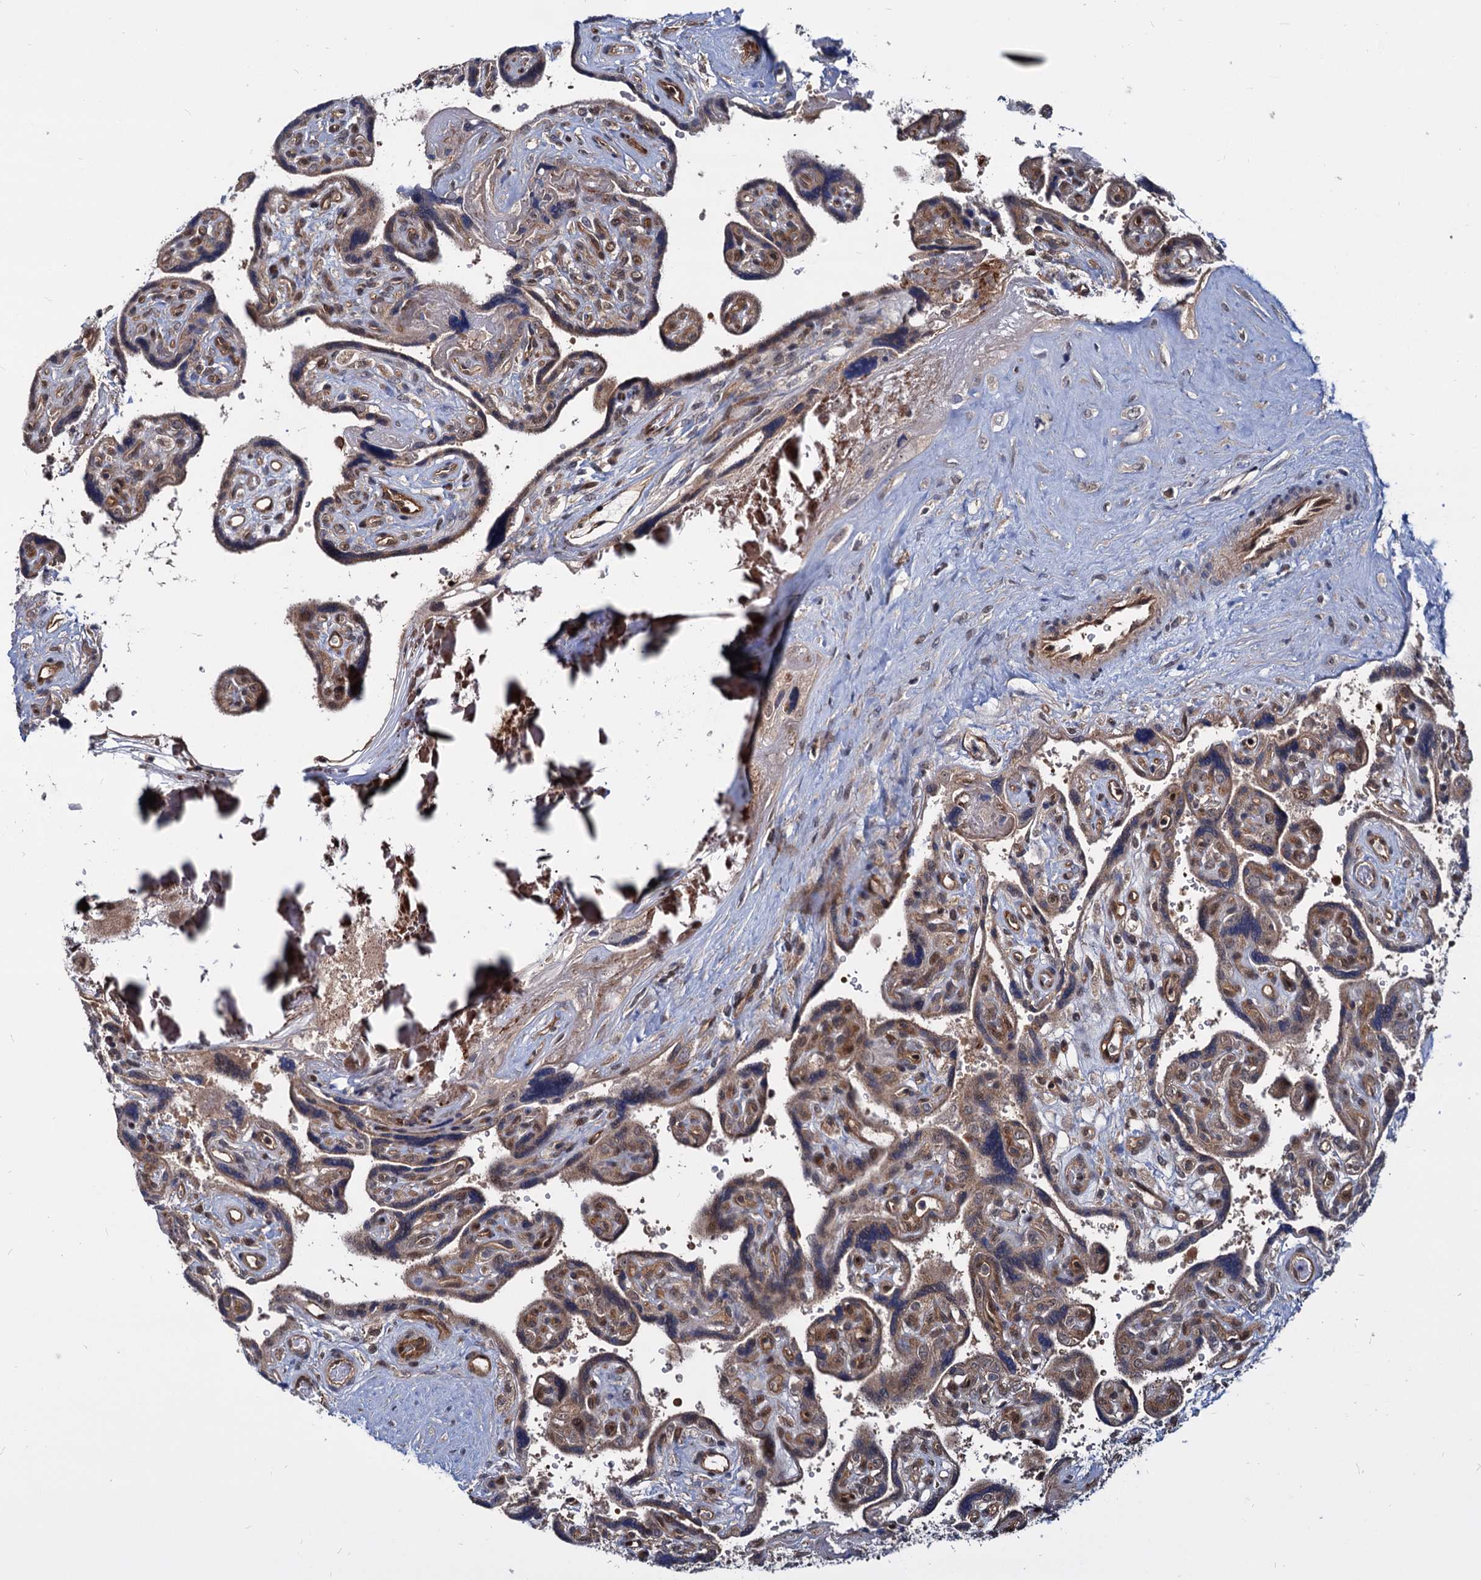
{"staining": {"intensity": "moderate", "quantity": "25%-75%", "location": "cytoplasmic/membranous,nuclear"}, "tissue": "placenta", "cell_type": "Trophoblastic cells", "image_type": "normal", "snomed": [{"axis": "morphology", "description": "Normal tissue, NOS"}, {"axis": "topography", "description": "Placenta"}], "caption": "This histopathology image exhibits IHC staining of benign placenta, with medium moderate cytoplasmic/membranous,nuclear positivity in approximately 25%-75% of trophoblastic cells.", "gene": "UBLCP1", "patient": {"sex": "female", "age": 39}}